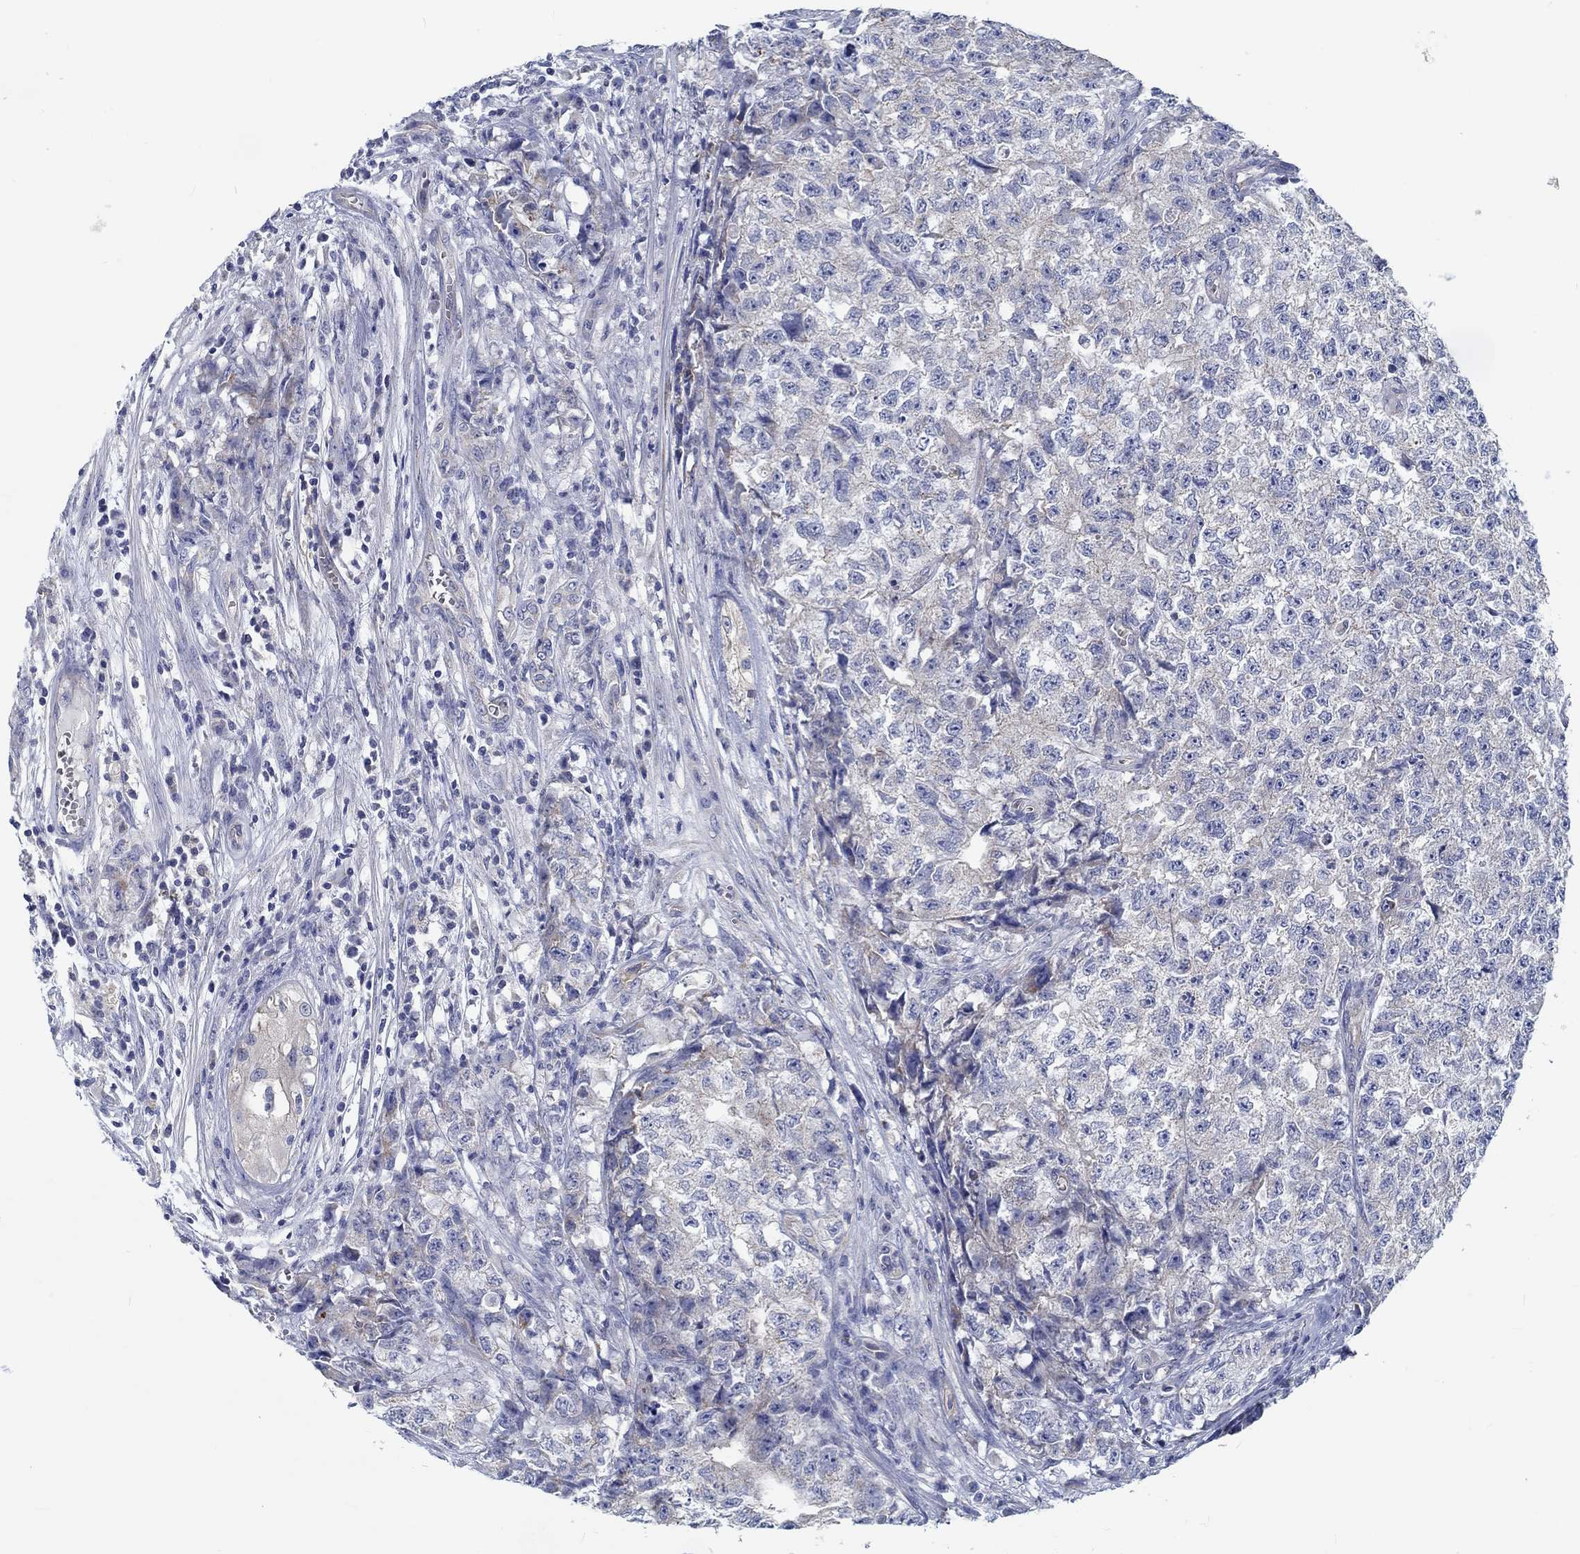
{"staining": {"intensity": "negative", "quantity": "none", "location": "none"}, "tissue": "testis cancer", "cell_type": "Tumor cells", "image_type": "cancer", "snomed": [{"axis": "morphology", "description": "Seminoma, NOS"}, {"axis": "morphology", "description": "Carcinoma, Embryonal, NOS"}, {"axis": "topography", "description": "Testis"}], "caption": "Tumor cells show no significant staining in embryonal carcinoma (testis).", "gene": "MYBPC1", "patient": {"sex": "male", "age": 22}}